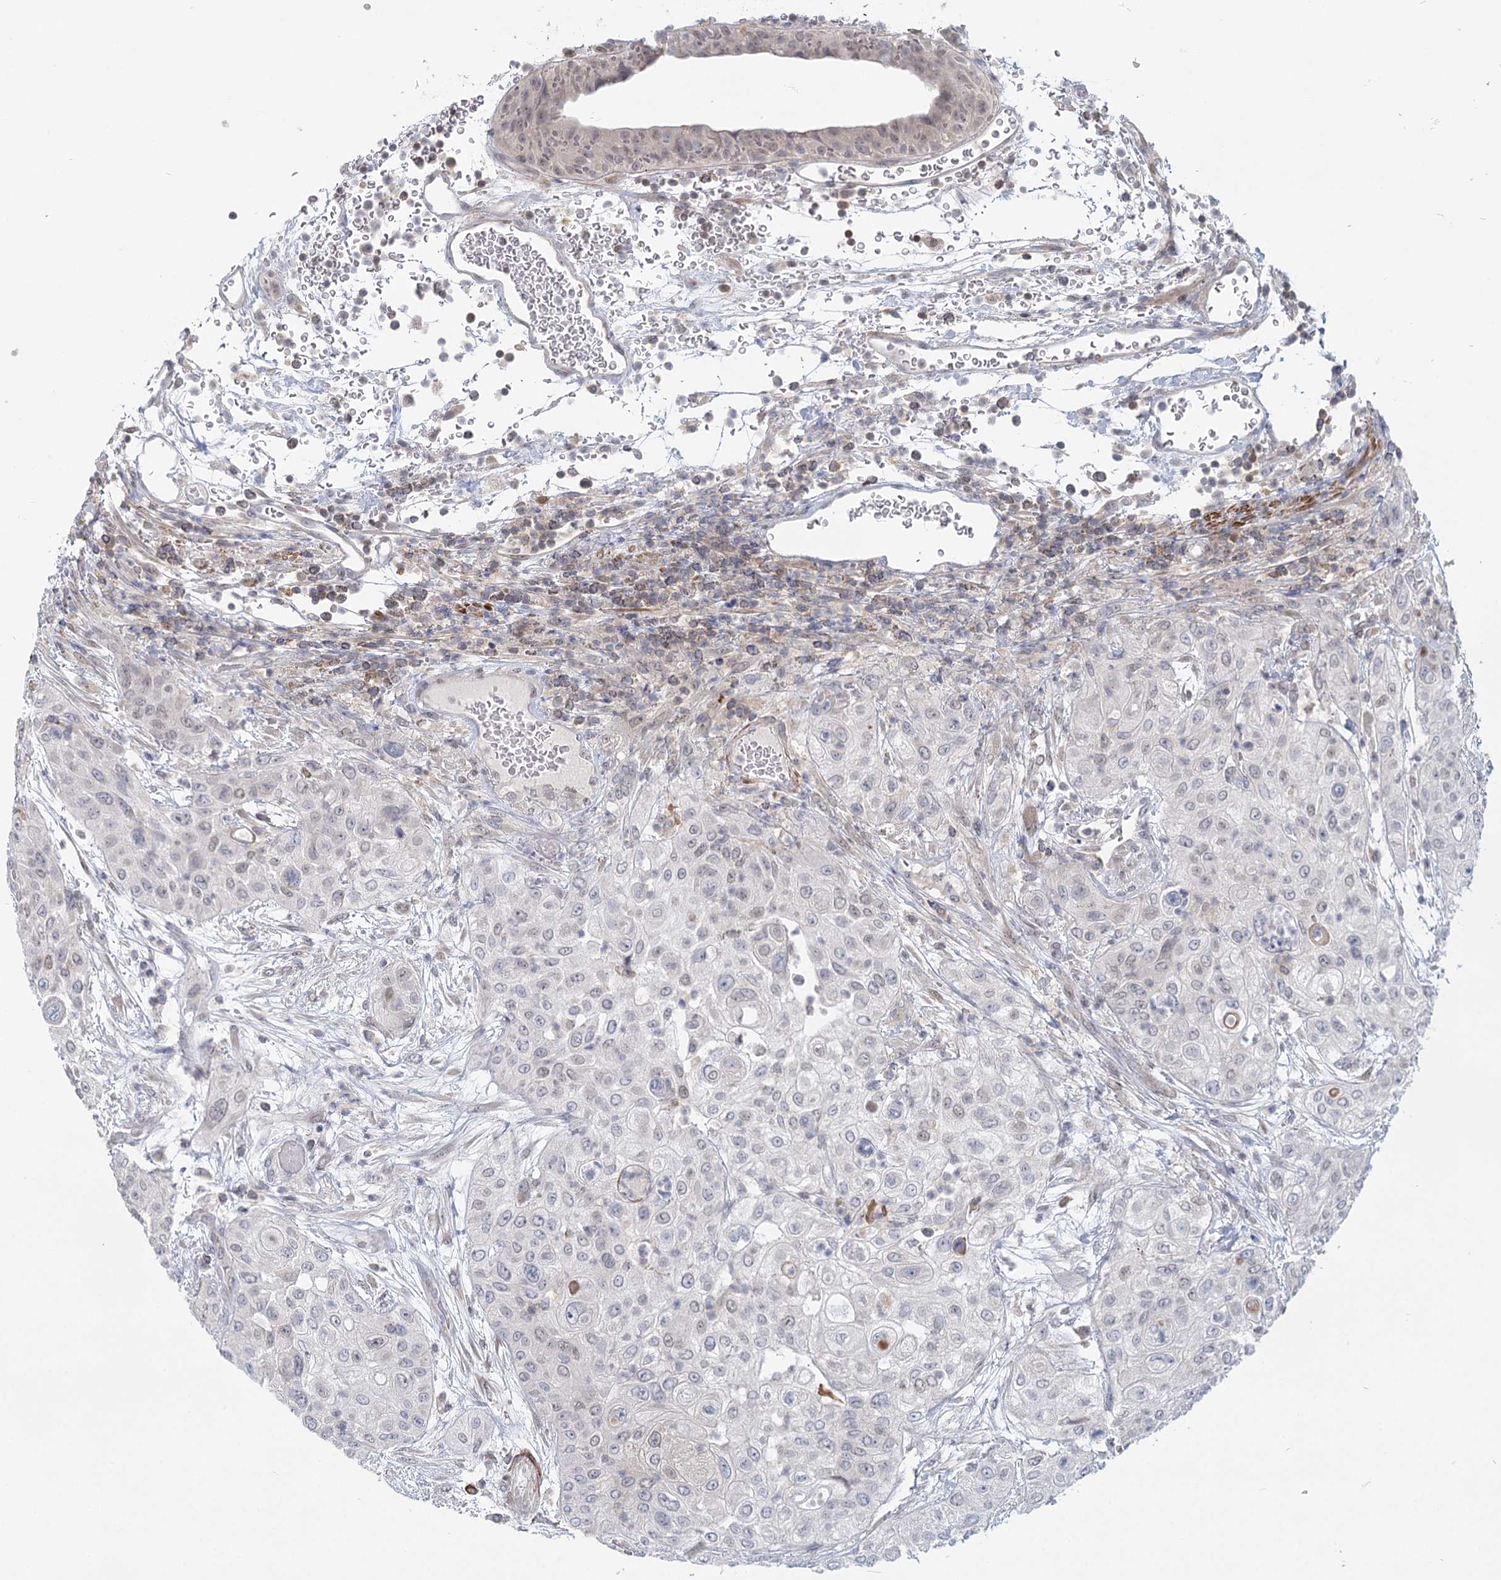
{"staining": {"intensity": "weak", "quantity": "<25%", "location": "nuclear"}, "tissue": "urothelial cancer", "cell_type": "Tumor cells", "image_type": "cancer", "snomed": [{"axis": "morphology", "description": "Urothelial carcinoma, High grade"}, {"axis": "topography", "description": "Urinary bladder"}], "caption": "The micrograph exhibits no significant staining in tumor cells of urothelial cancer.", "gene": "USP11", "patient": {"sex": "female", "age": 79}}